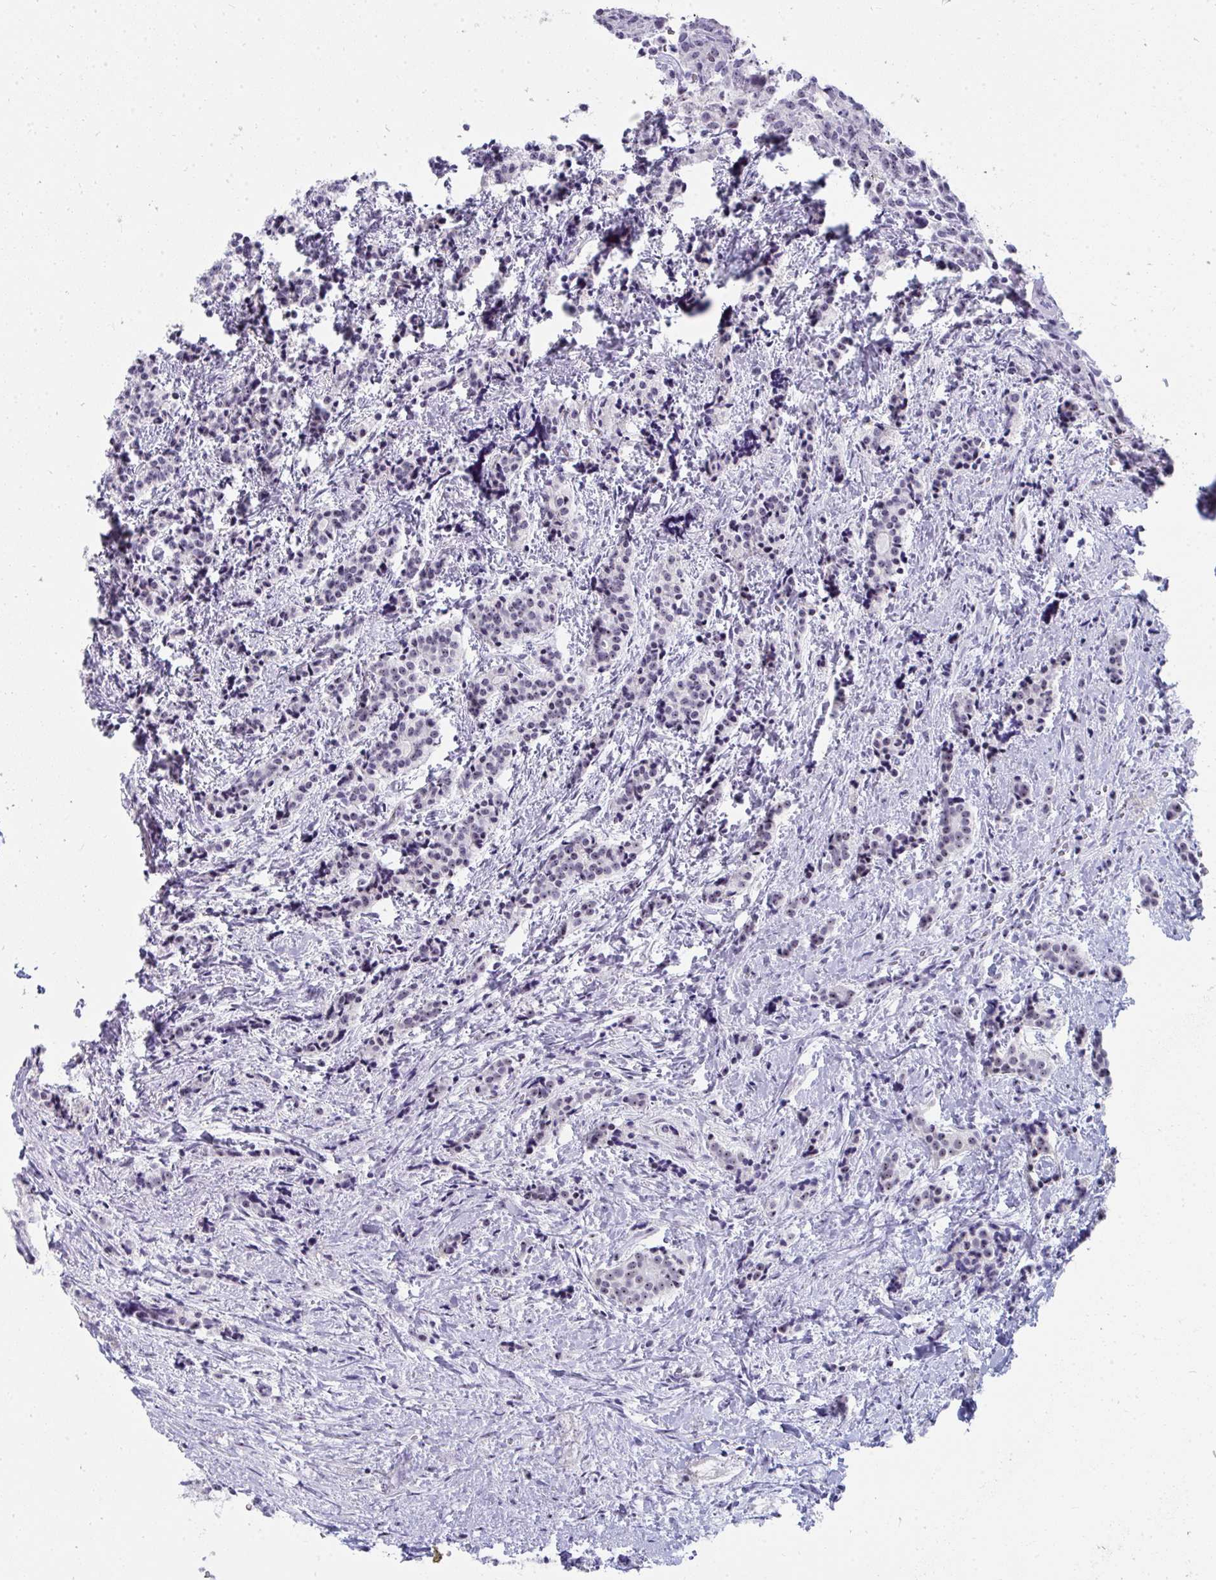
{"staining": {"intensity": "weak", "quantity": "<25%", "location": "nuclear"}, "tissue": "carcinoid", "cell_type": "Tumor cells", "image_type": "cancer", "snomed": [{"axis": "morphology", "description": "Carcinoid, malignant, NOS"}, {"axis": "topography", "description": "Small intestine"}], "caption": "Immunohistochemistry (IHC) histopathology image of malignant carcinoid stained for a protein (brown), which exhibits no staining in tumor cells.", "gene": "NOP10", "patient": {"sex": "female", "age": 73}}